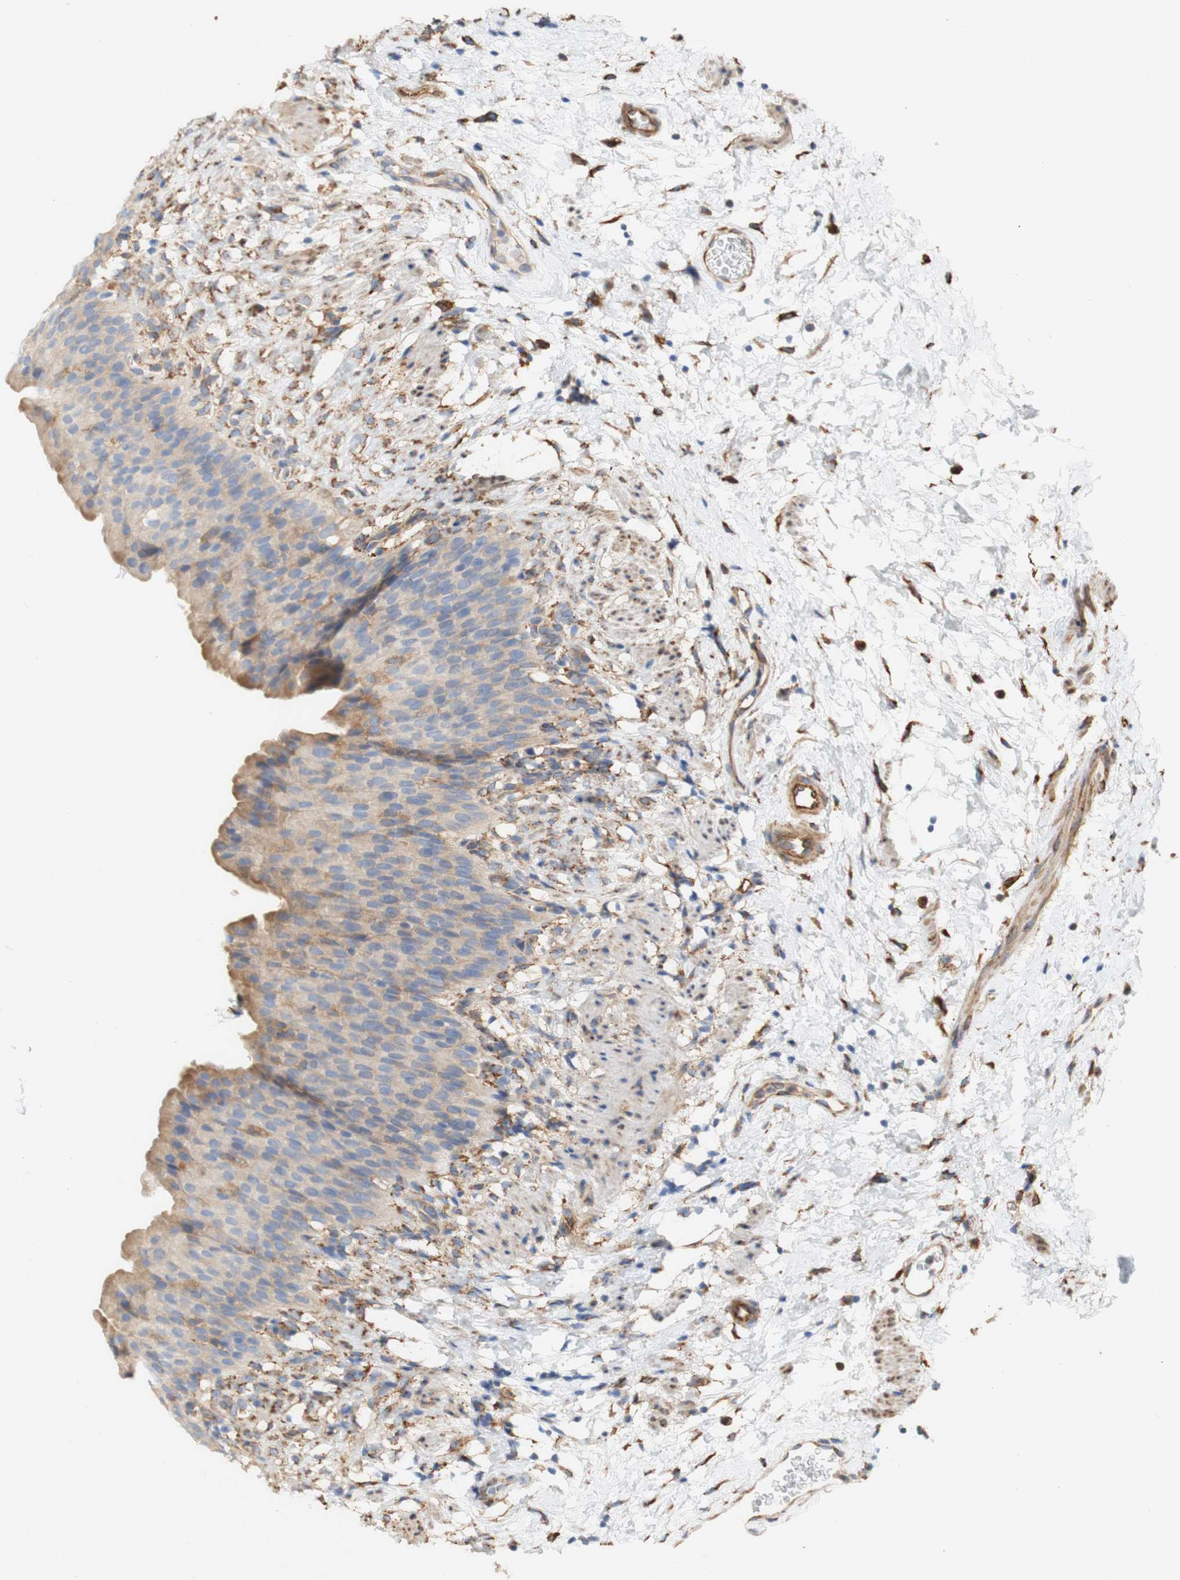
{"staining": {"intensity": "weak", "quantity": "<25%", "location": "cytoplasmic/membranous"}, "tissue": "urinary bladder", "cell_type": "Urothelial cells", "image_type": "normal", "snomed": [{"axis": "morphology", "description": "Normal tissue, NOS"}, {"axis": "topography", "description": "Urinary bladder"}], "caption": "This histopathology image is of unremarkable urinary bladder stained with IHC to label a protein in brown with the nuclei are counter-stained blue. There is no expression in urothelial cells. The staining was performed using DAB (3,3'-diaminobenzidine) to visualize the protein expression in brown, while the nuclei were stained in blue with hematoxylin (Magnification: 20x).", "gene": "EIF2AK4", "patient": {"sex": "female", "age": 79}}